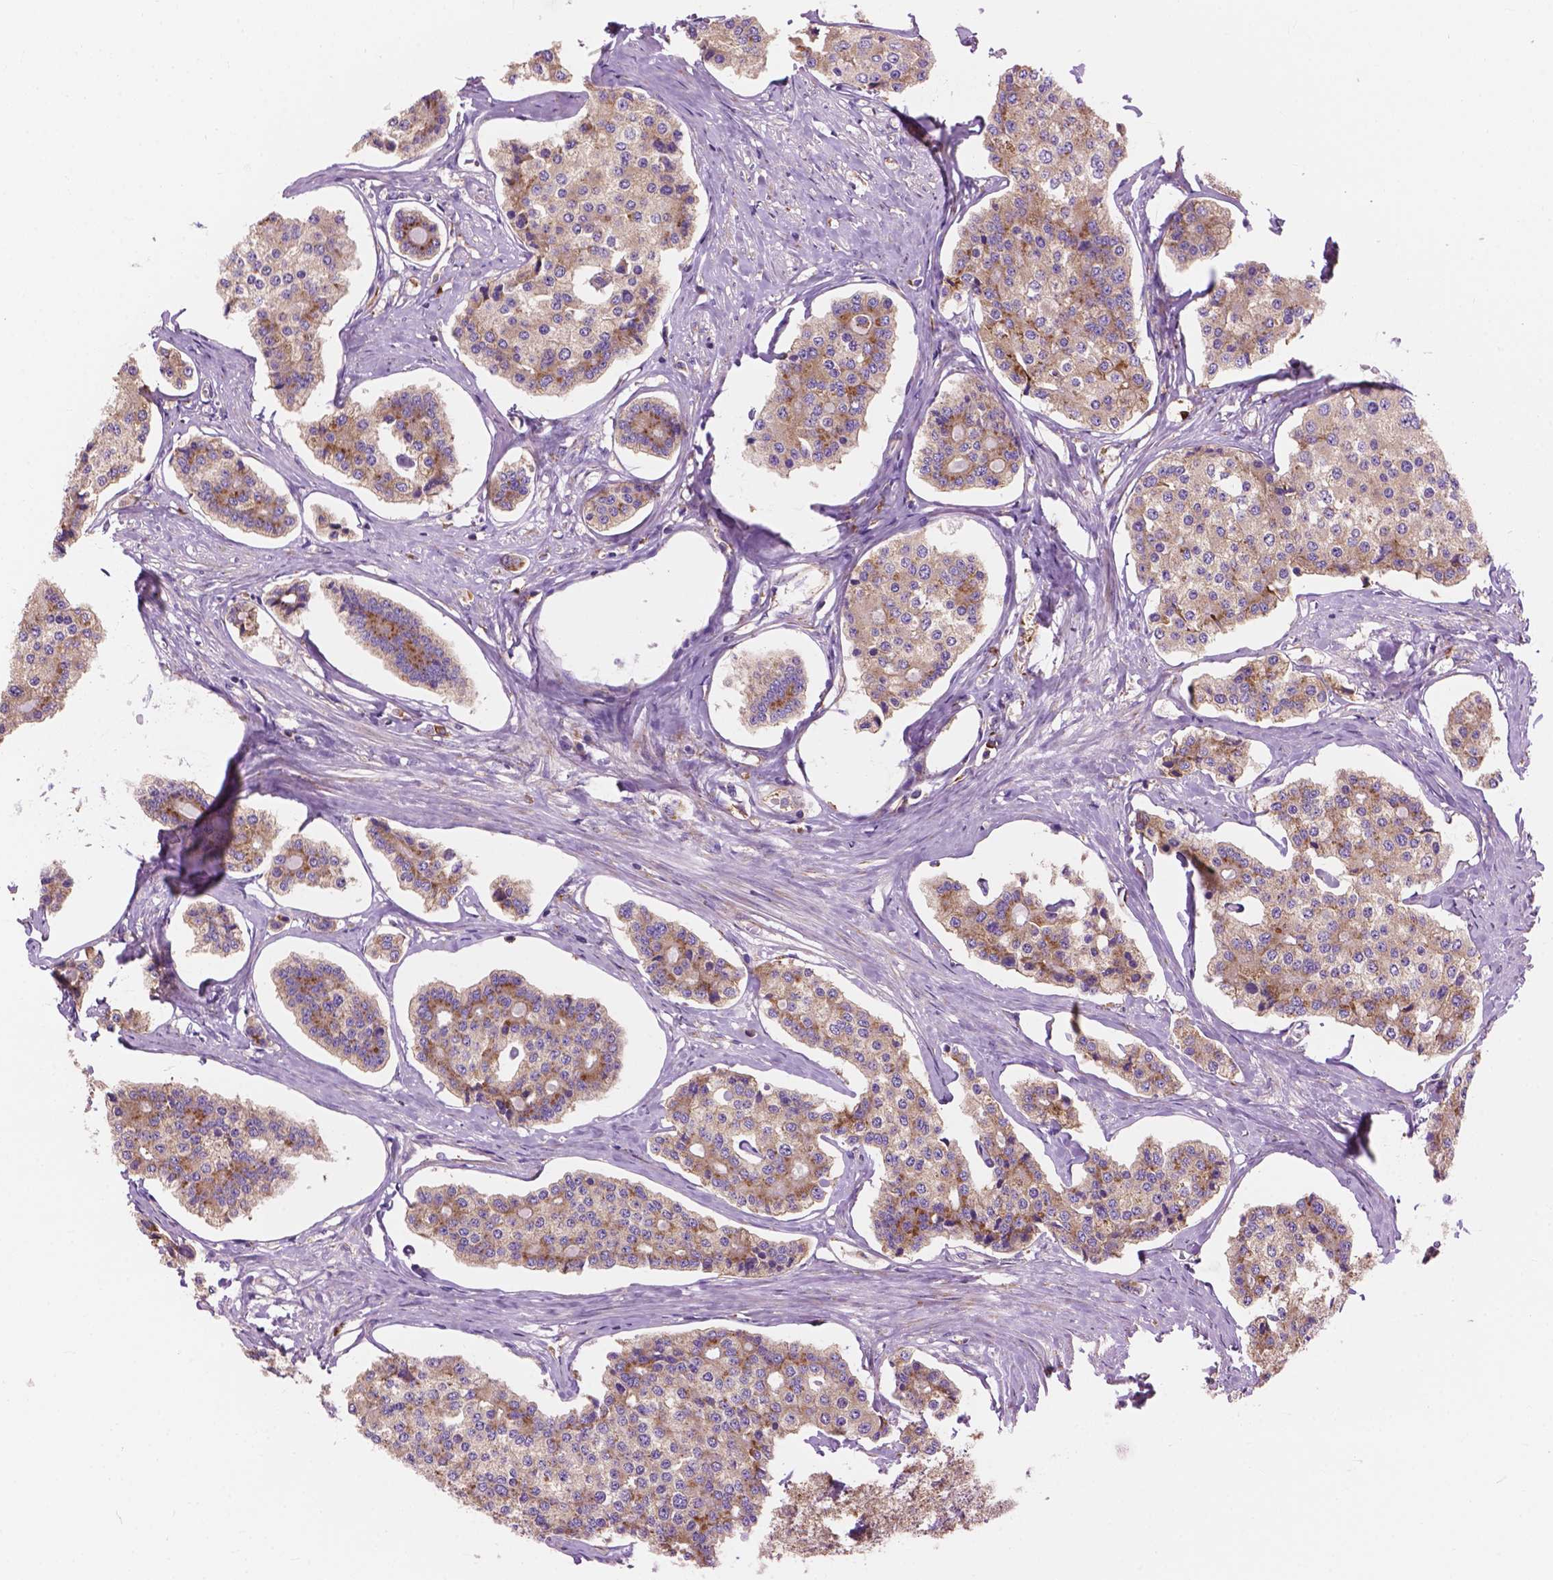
{"staining": {"intensity": "moderate", "quantity": "<25%", "location": "cytoplasmic/membranous"}, "tissue": "carcinoid", "cell_type": "Tumor cells", "image_type": "cancer", "snomed": [{"axis": "morphology", "description": "Carcinoid, malignant, NOS"}, {"axis": "topography", "description": "Small intestine"}], "caption": "DAB (3,3'-diaminobenzidine) immunohistochemical staining of carcinoid reveals moderate cytoplasmic/membranous protein staining in about <25% of tumor cells.", "gene": "RPL37A", "patient": {"sex": "female", "age": 65}}